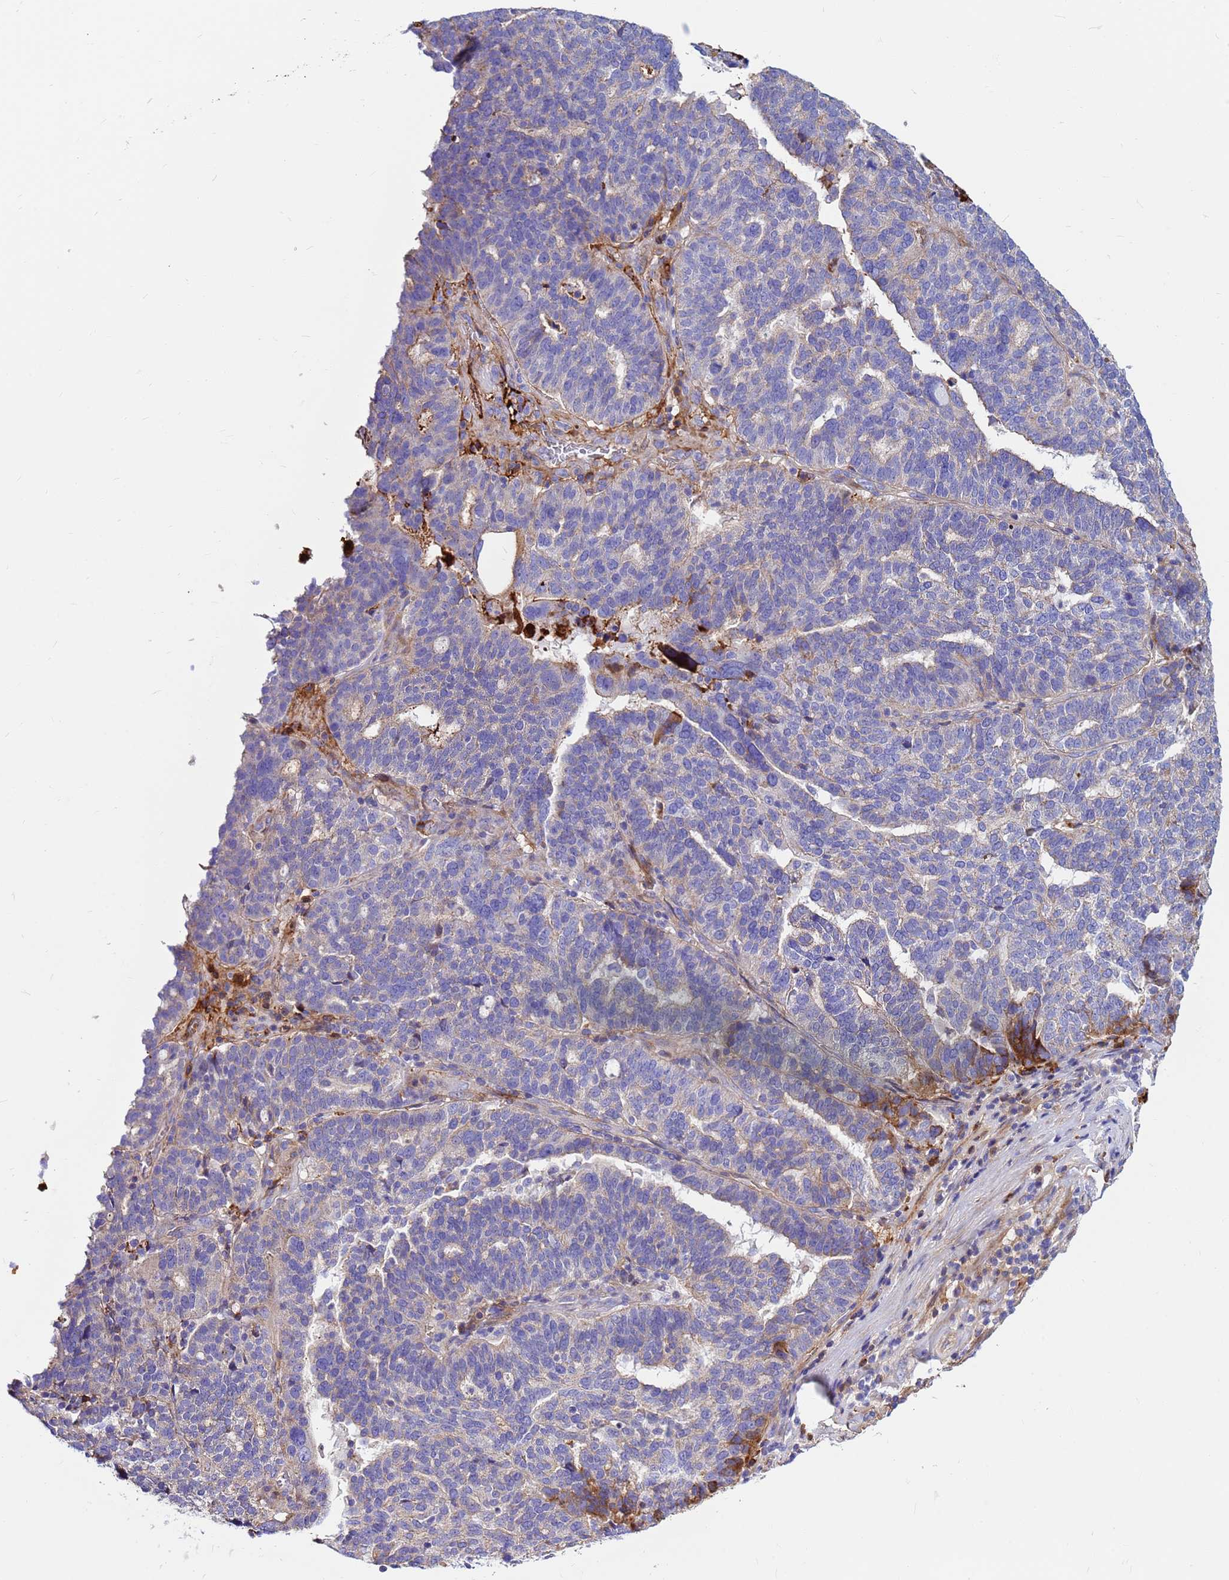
{"staining": {"intensity": "weak", "quantity": "<25%", "location": "cytoplasmic/membranous"}, "tissue": "ovarian cancer", "cell_type": "Tumor cells", "image_type": "cancer", "snomed": [{"axis": "morphology", "description": "Cystadenocarcinoma, serous, NOS"}, {"axis": "topography", "description": "Ovary"}], "caption": "This is an immunohistochemistry histopathology image of ovarian serous cystadenocarcinoma. There is no staining in tumor cells.", "gene": "CRHBP", "patient": {"sex": "female", "age": 59}}